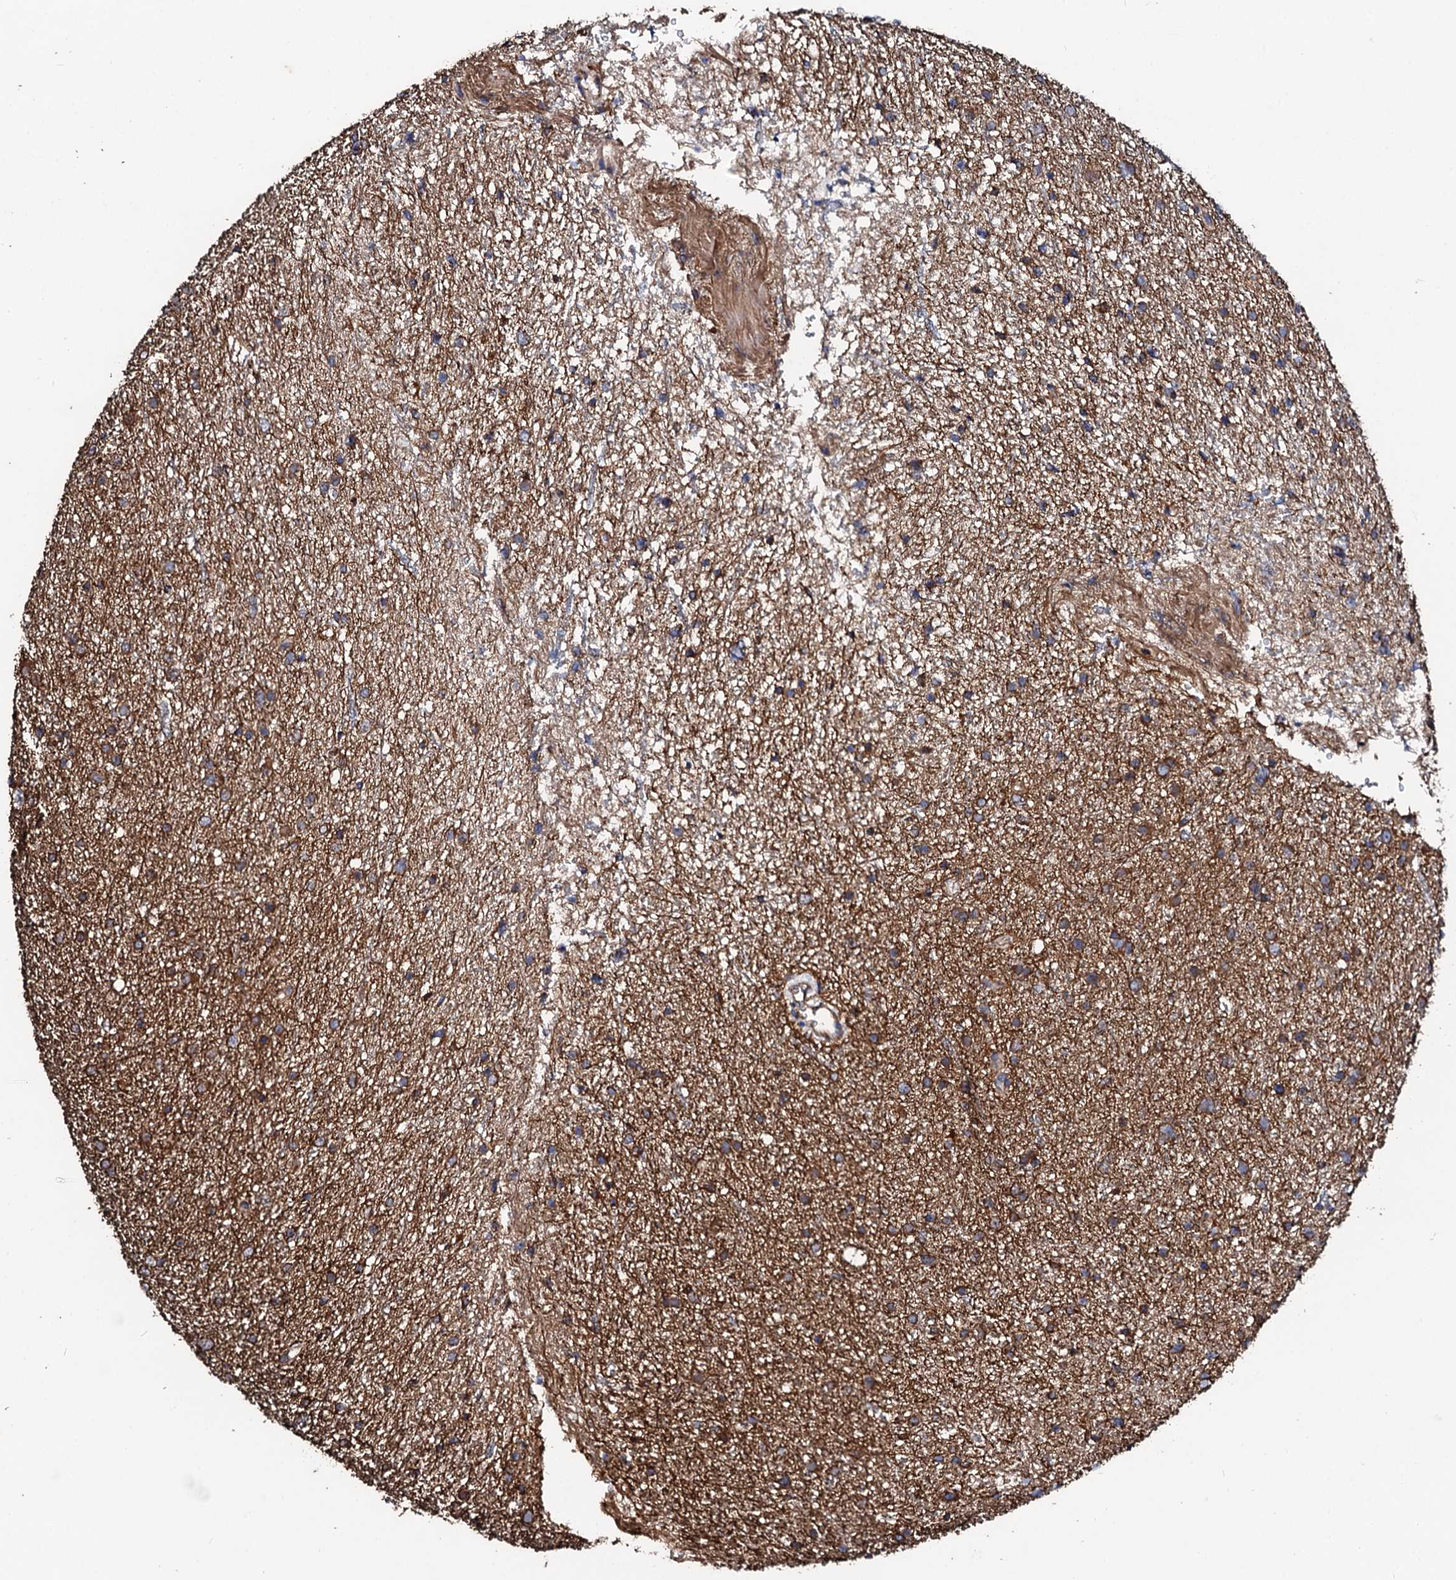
{"staining": {"intensity": "moderate", "quantity": ">75%", "location": "cytoplasmic/membranous"}, "tissue": "glioma", "cell_type": "Tumor cells", "image_type": "cancer", "snomed": [{"axis": "morphology", "description": "Glioma, malignant, Low grade"}, {"axis": "topography", "description": "Cerebral cortex"}], "caption": "Immunohistochemistry (DAB (3,3'-diaminobenzidine)) staining of glioma reveals moderate cytoplasmic/membranous protein positivity in about >75% of tumor cells.", "gene": "CKAP5", "patient": {"sex": "female", "age": 39}}